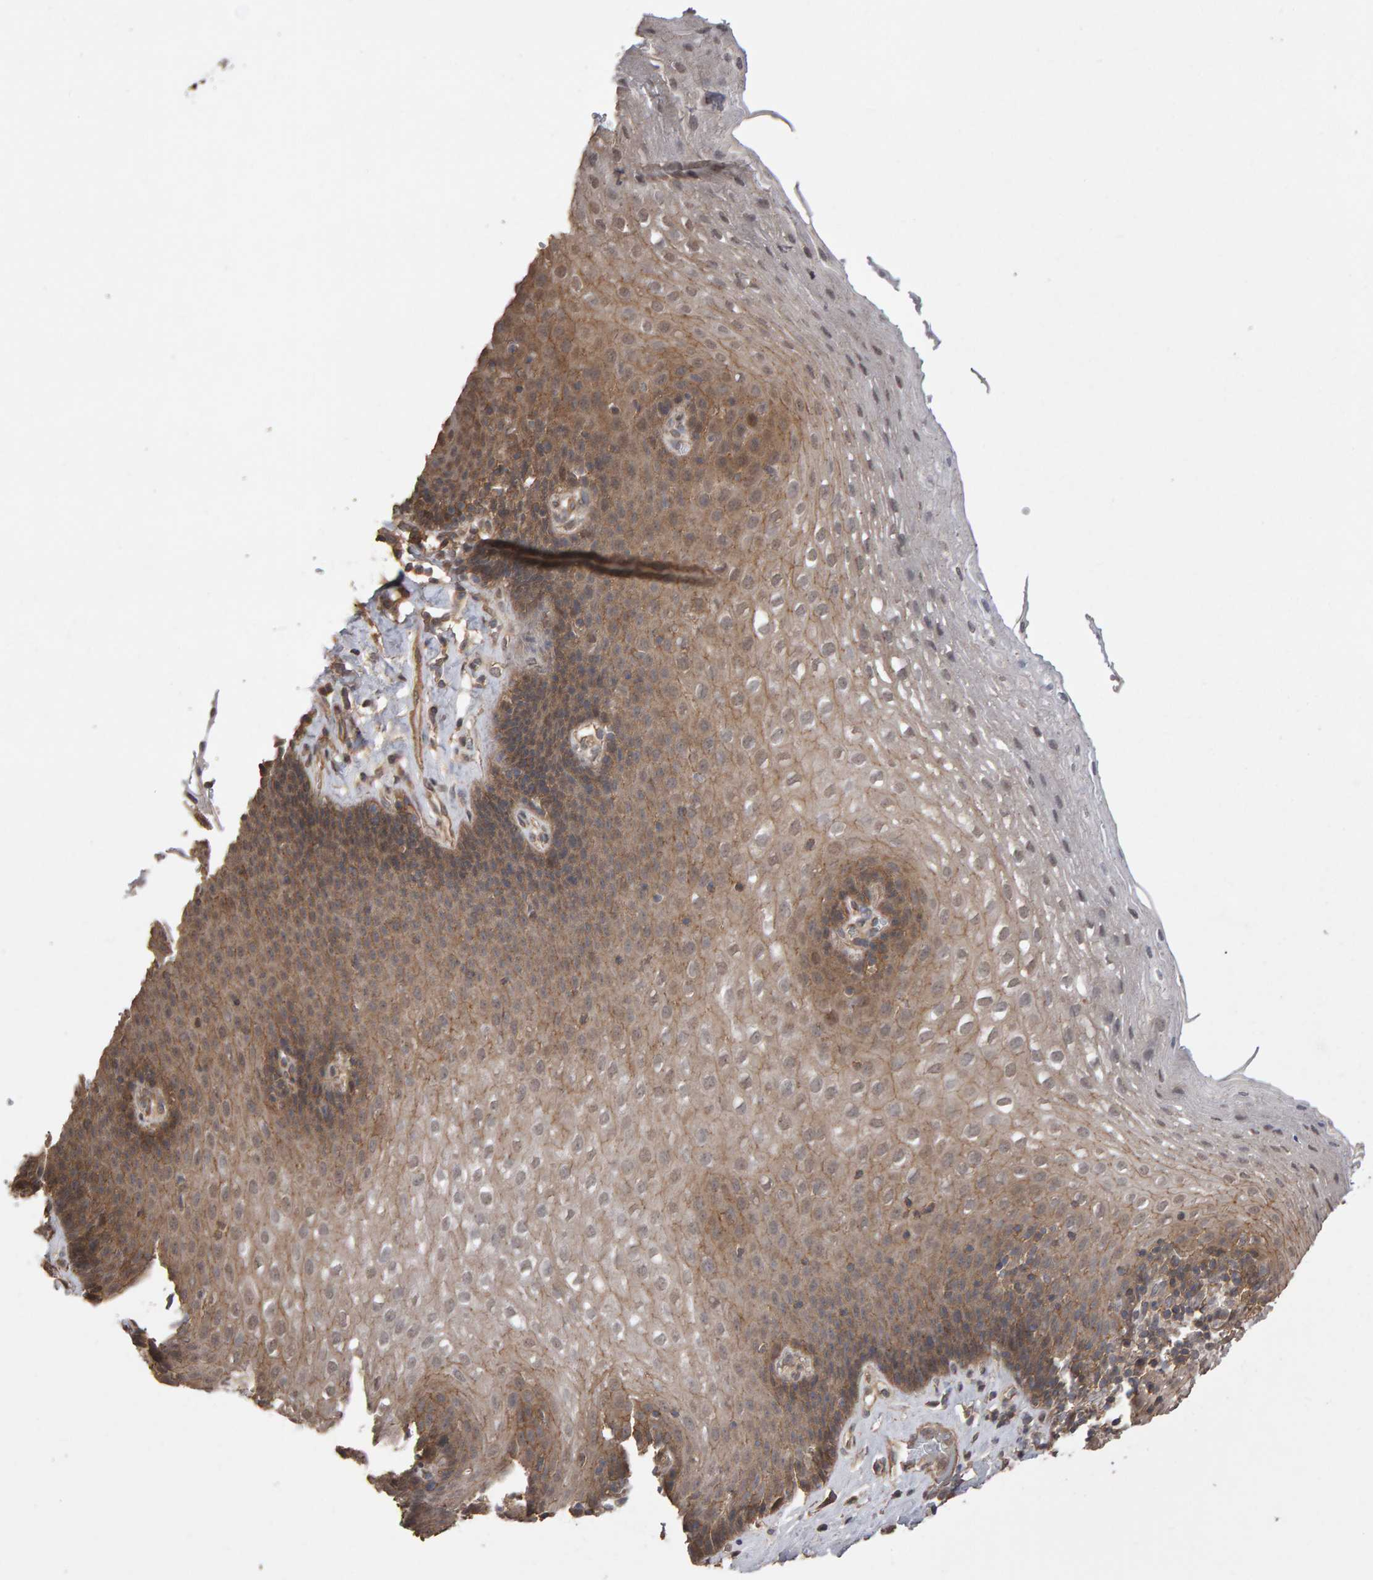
{"staining": {"intensity": "moderate", "quantity": ">75%", "location": "cytoplasmic/membranous"}, "tissue": "esophagus", "cell_type": "Squamous epithelial cells", "image_type": "normal", "snomed": [{"axis": "morphology", "description": "Normal tissue, NOS"}, {"axis": "topography", "description": "Esophagus"}], "caption": "Normal esophagus was stained to show a protein in brown. There is medium levels of moderate cytoplasmic/membranous positivity in about >75% of squamous epithelial cells.", "gene": "SCRIB", "patient": {"sex": "female", "age": 66}}